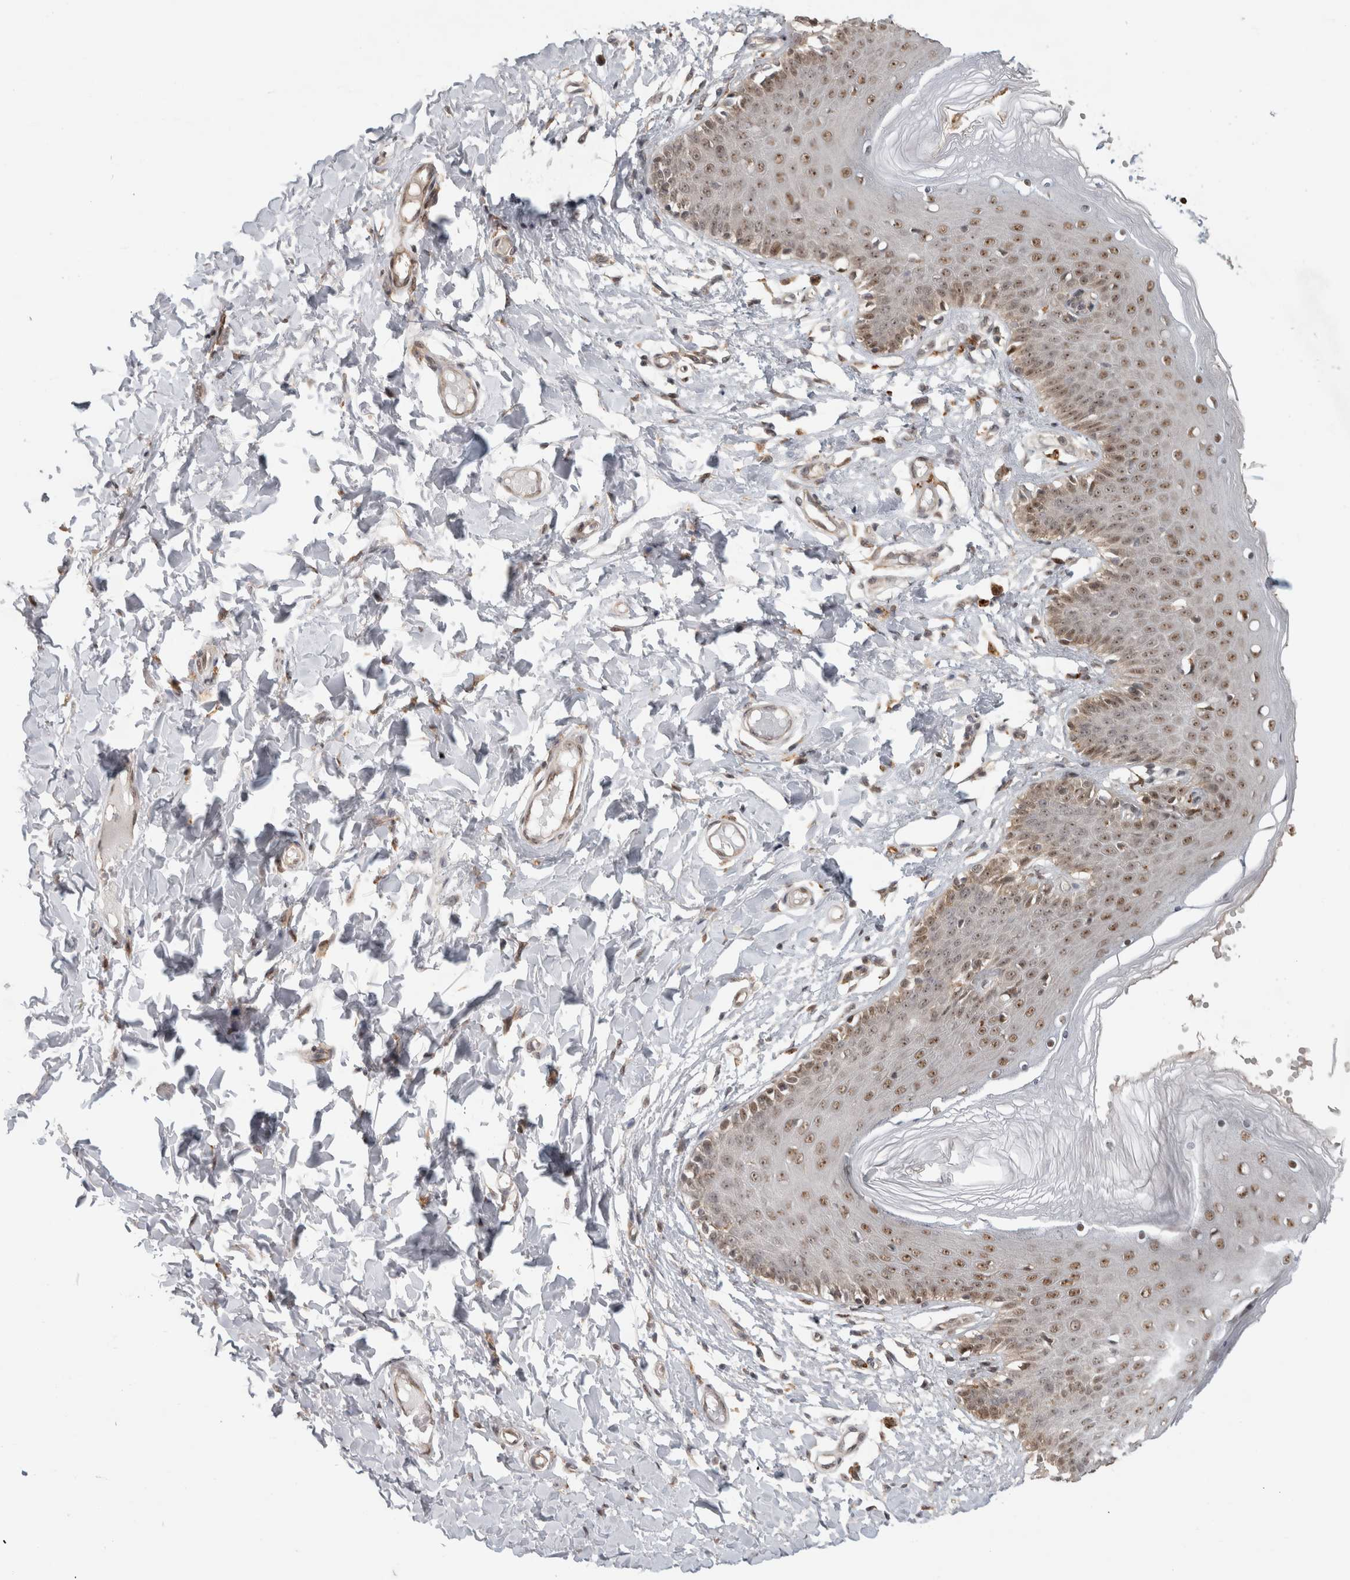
{"staining": {"intensity": "moderate", "quantity": ">75%", "location": "nuclear"}, "tissue": "skin", "cell_type": "Epidermal cells", "image_type": "normal", "snomed": [{"axis": "morphology", "description": "Normal tissue, NOS"}, {"axis": "topography", "description": "Vulva"}], "caption": "Epidermal cells reveal medium levels of moderate nuclear expression in approximately >75% of cells in unremarkable human skin. Ihc stains the protein of interest in brown and the nuclei are stained blue.", "gene": "NAB2", "patient": {"sex": "female", "age": 66}}